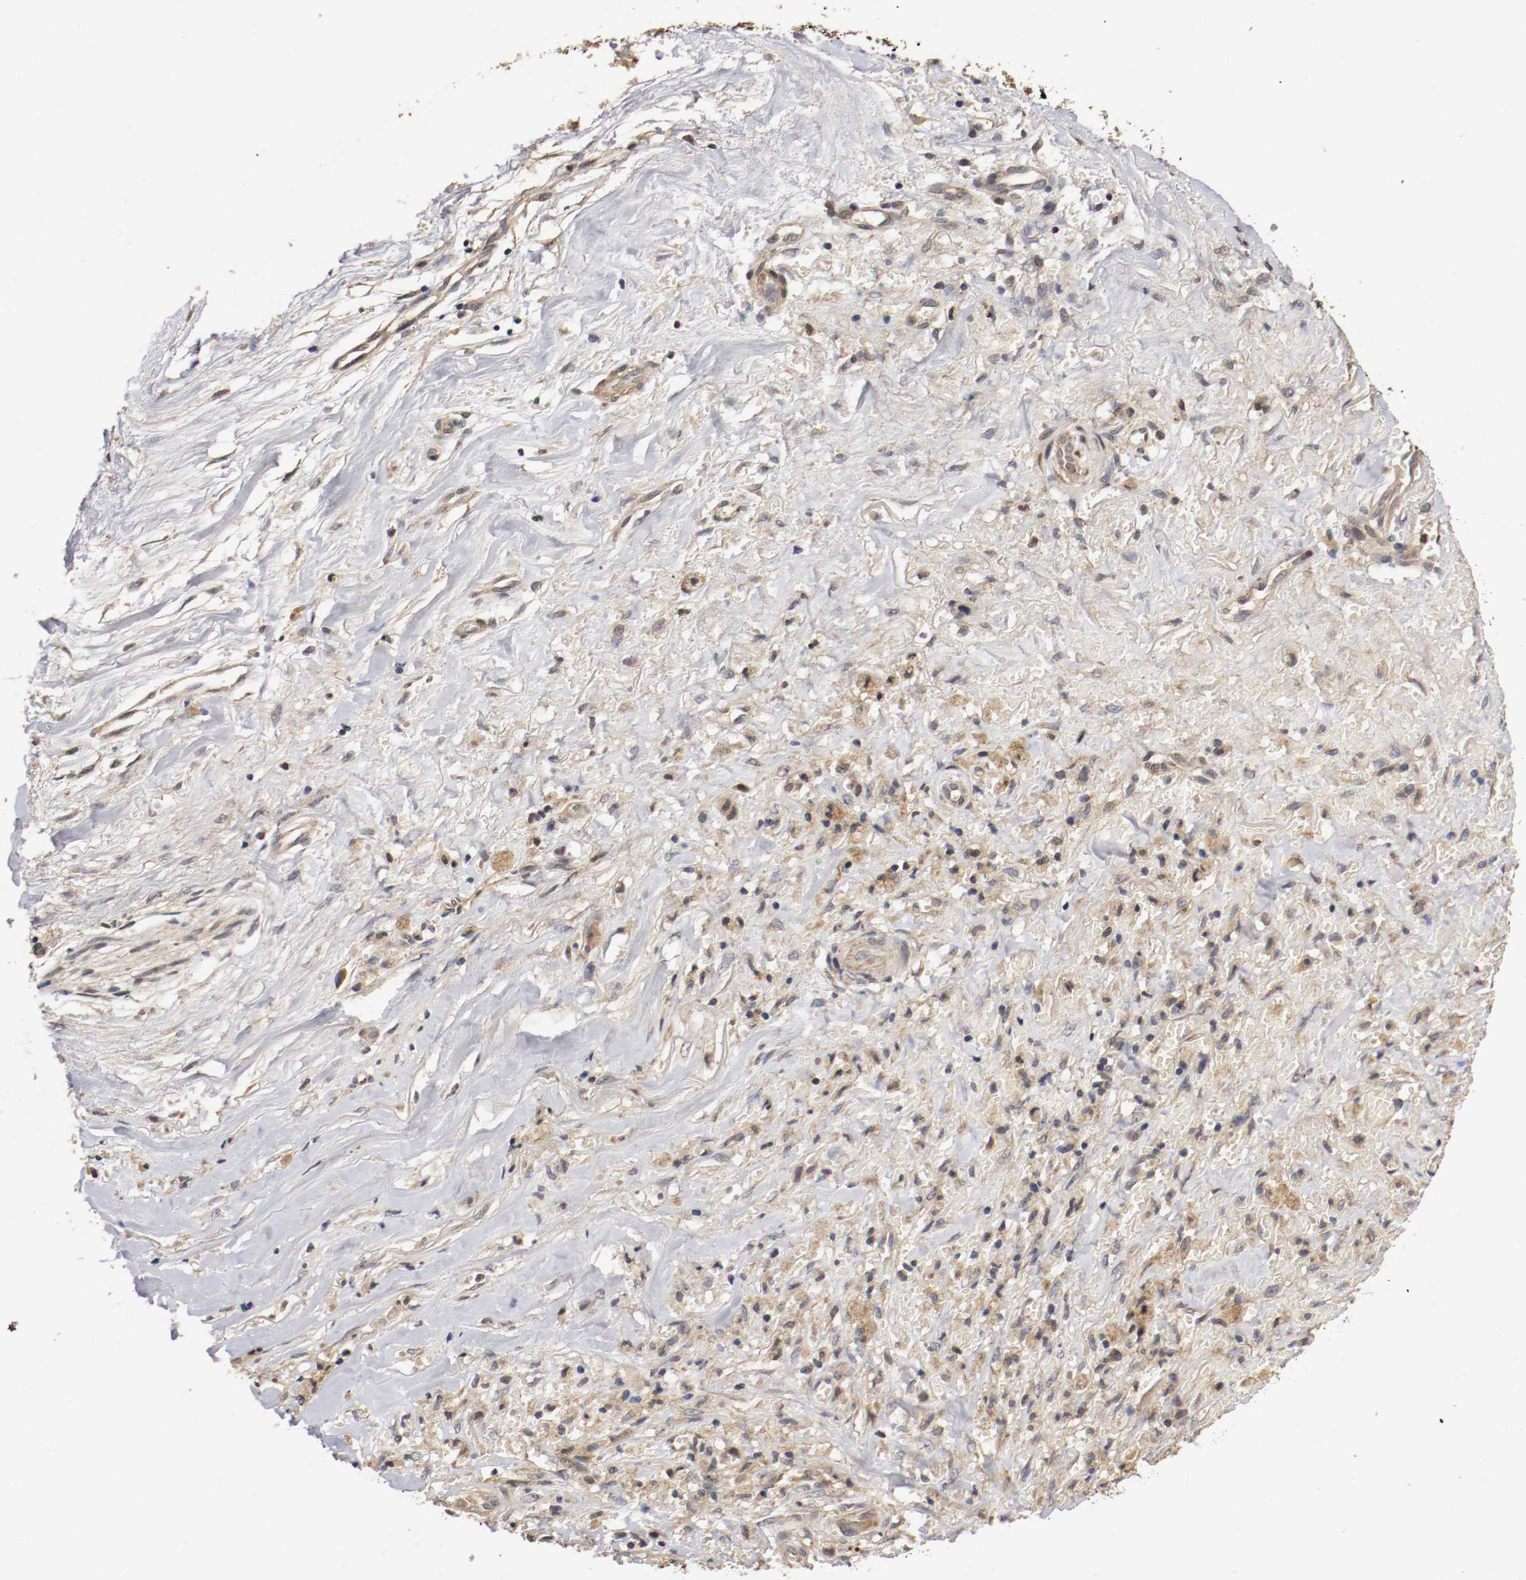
{"staining": {"intensity": "moderate", "quantity": "25%-75%", "location": "cytoplasmic/membranous,nuclear"}, "tissue": "liver cancer", "cell_type": "Tumor cells", "image_type": "cancer", "snomed": [{"axis": "morphology", "description": "Cholangiocarcinoma"}, {"axis": "topography", "description": "Liver"}], "caption": "Immunohistochemistry (IHC) (DAB (3,3'-diaminobenzidine)) staining of human cholangiocarcinoma (liver) reveals moderate cytoplasmic/membranous and nuclear protein positivity in about 25%-75% of tumor cells.", "gene": "TNFRSF1B", "patient": {"sex": "female", "age": 70}}